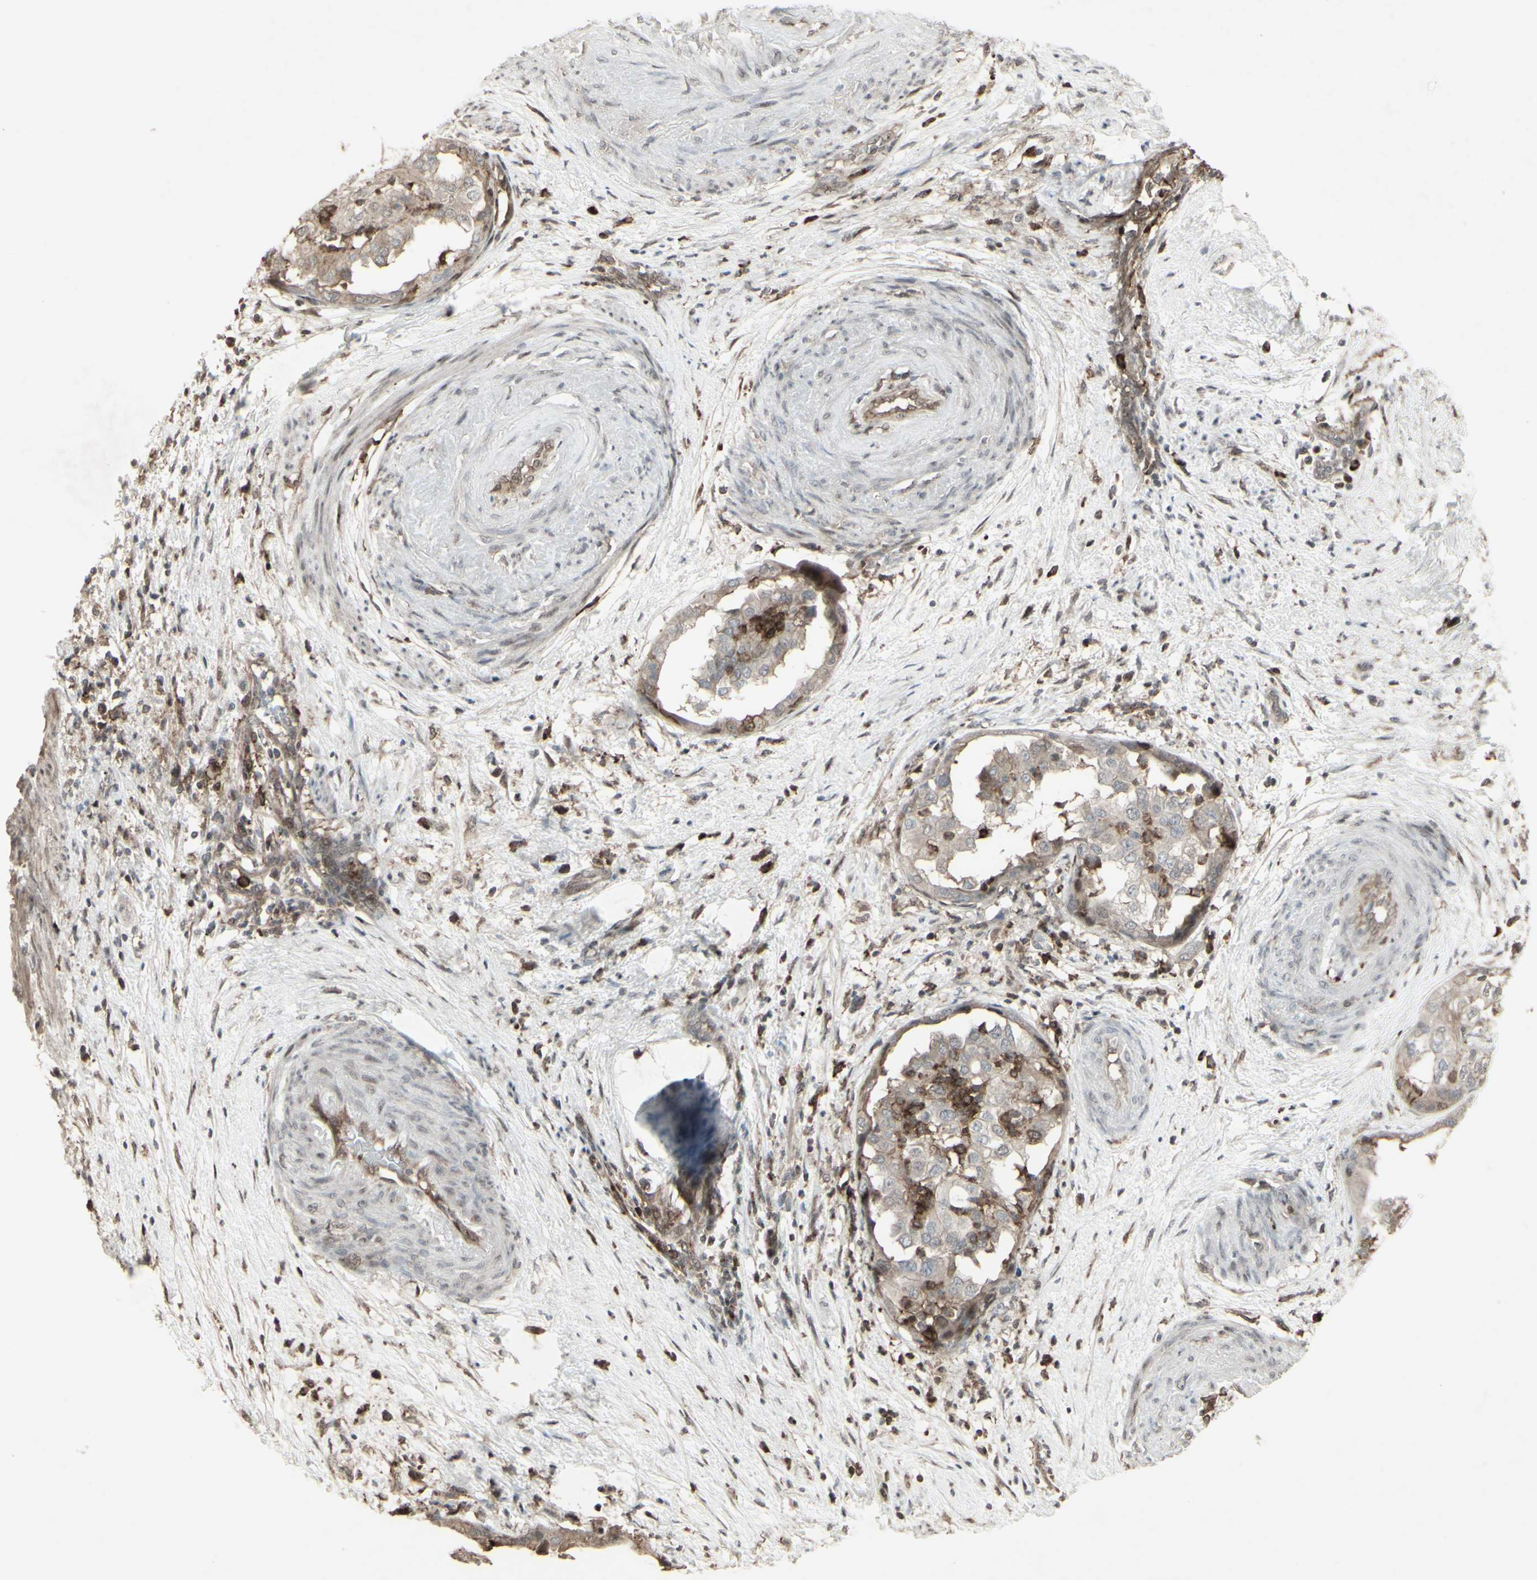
{"staining": {"intensity": "weak", "quantity": ">75%", "location": "cytoplasmic/membranous"}, "tissue": "endometrial cancer", "cell_type": "Tumor cells", "image_type": "cancer", "snomed": [{"axis": "morphology", "description": "Adenocarcinoma, NOS"}, {"axis": "topography", "description": "Endometrium"}], "caption": "Brown immunohistochemical staining in human endometrial cancer (adenocarcinoma) exhibits weak cytoplasmic/membranous positivity in about >75% of tumor cells. Nuclei are stained in blue.", "gene": "CD33", "patient": {"sex": "female", "age": 85}}